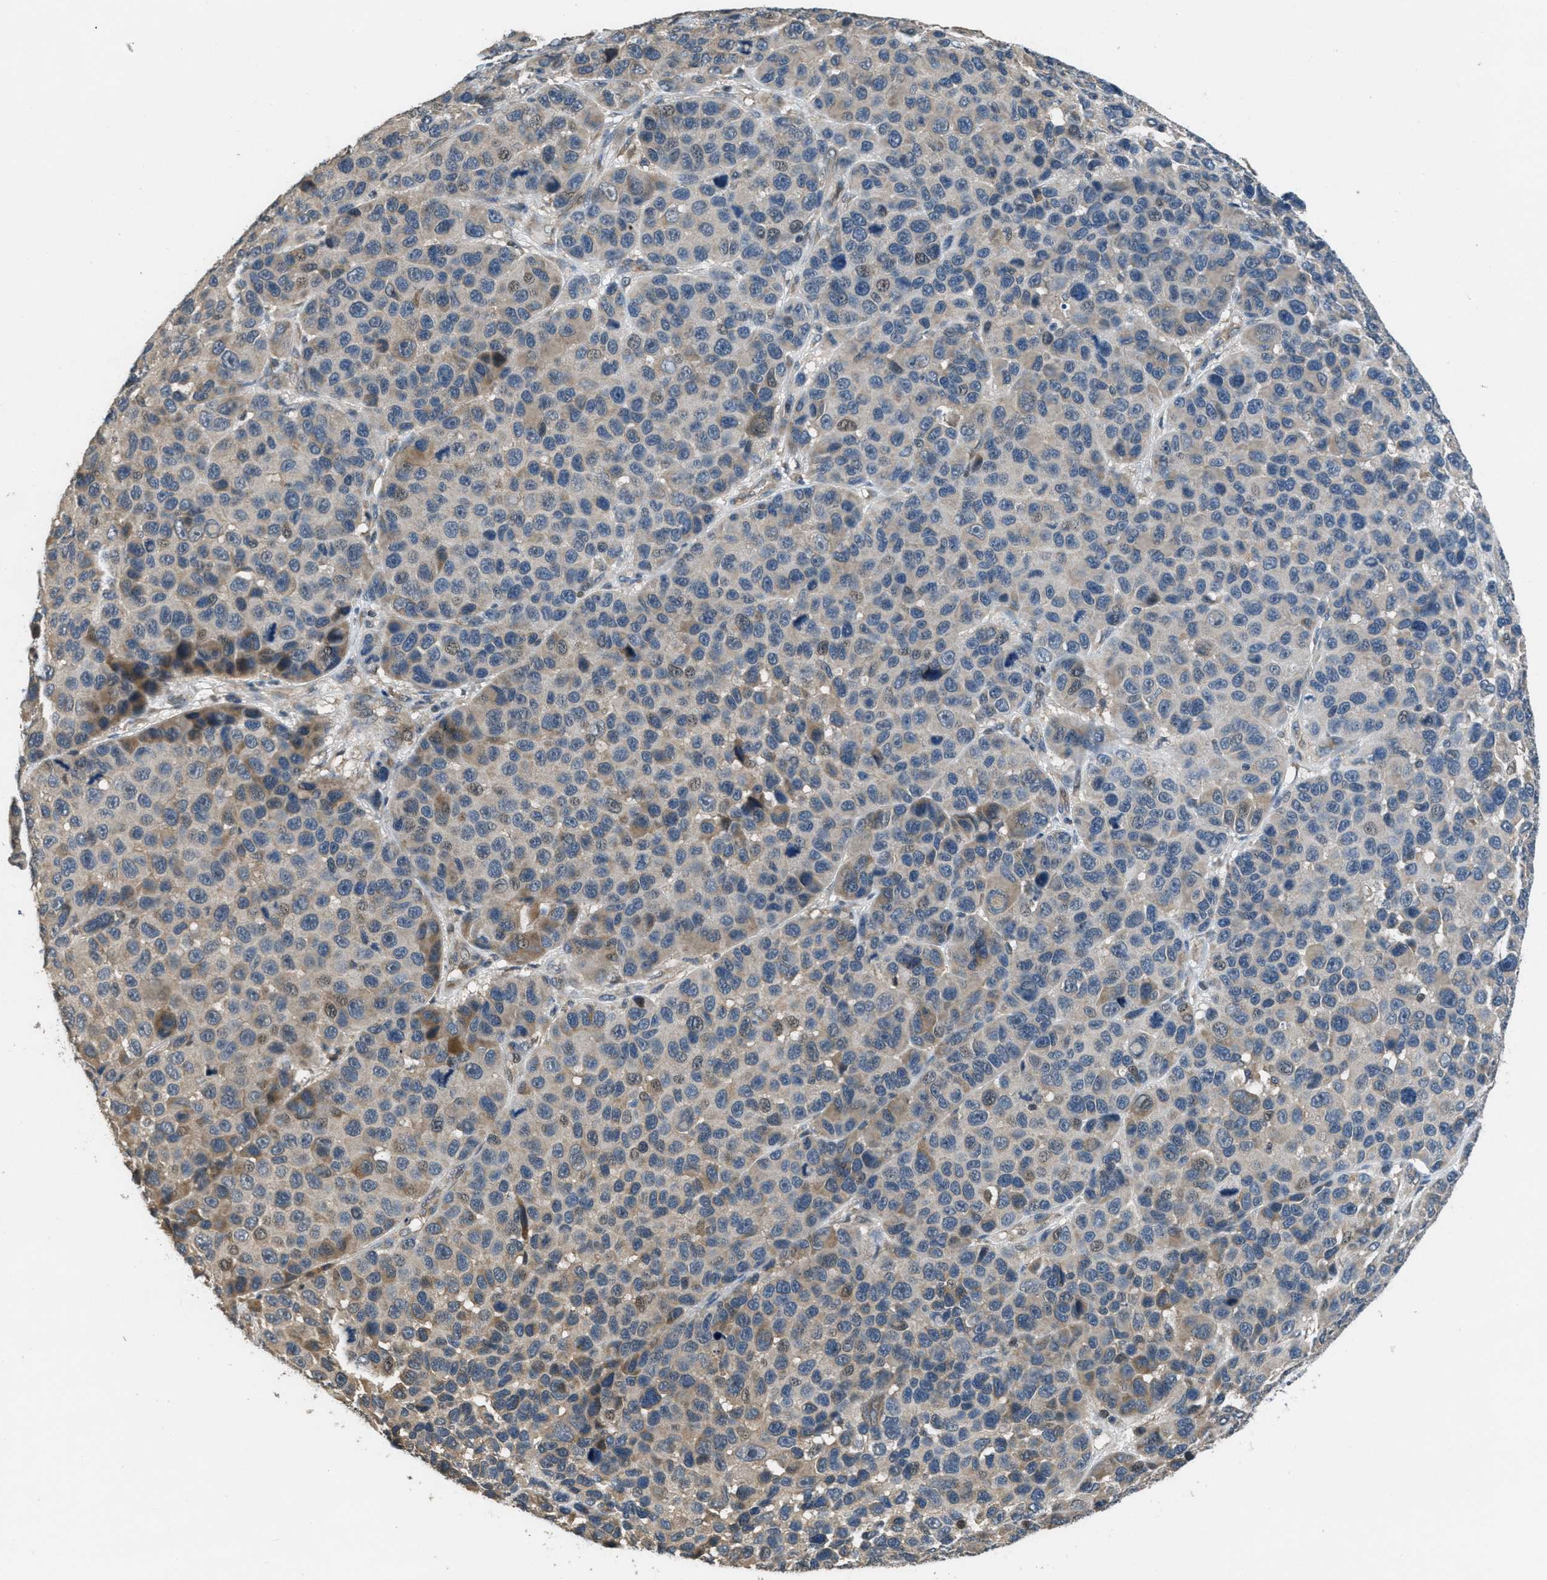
{"staining": {"intensity": "weak", "quantity": "<25%", "location": "nuclear"}, "tissue": "melanoma", "cell_type": "Tumor cells", "image_type": "cancer", "snomed": [{"axis": "morphology", "description": "Malignant melanoma, NOS"}, {"axis": "topography", "description": "Skin"}], "caption": "Melanoma was stained to show a protein in brown. There is no significant staining in tumor cells.", "gene": "NAT1", "patient": {"sex": "male", "age": 53}}